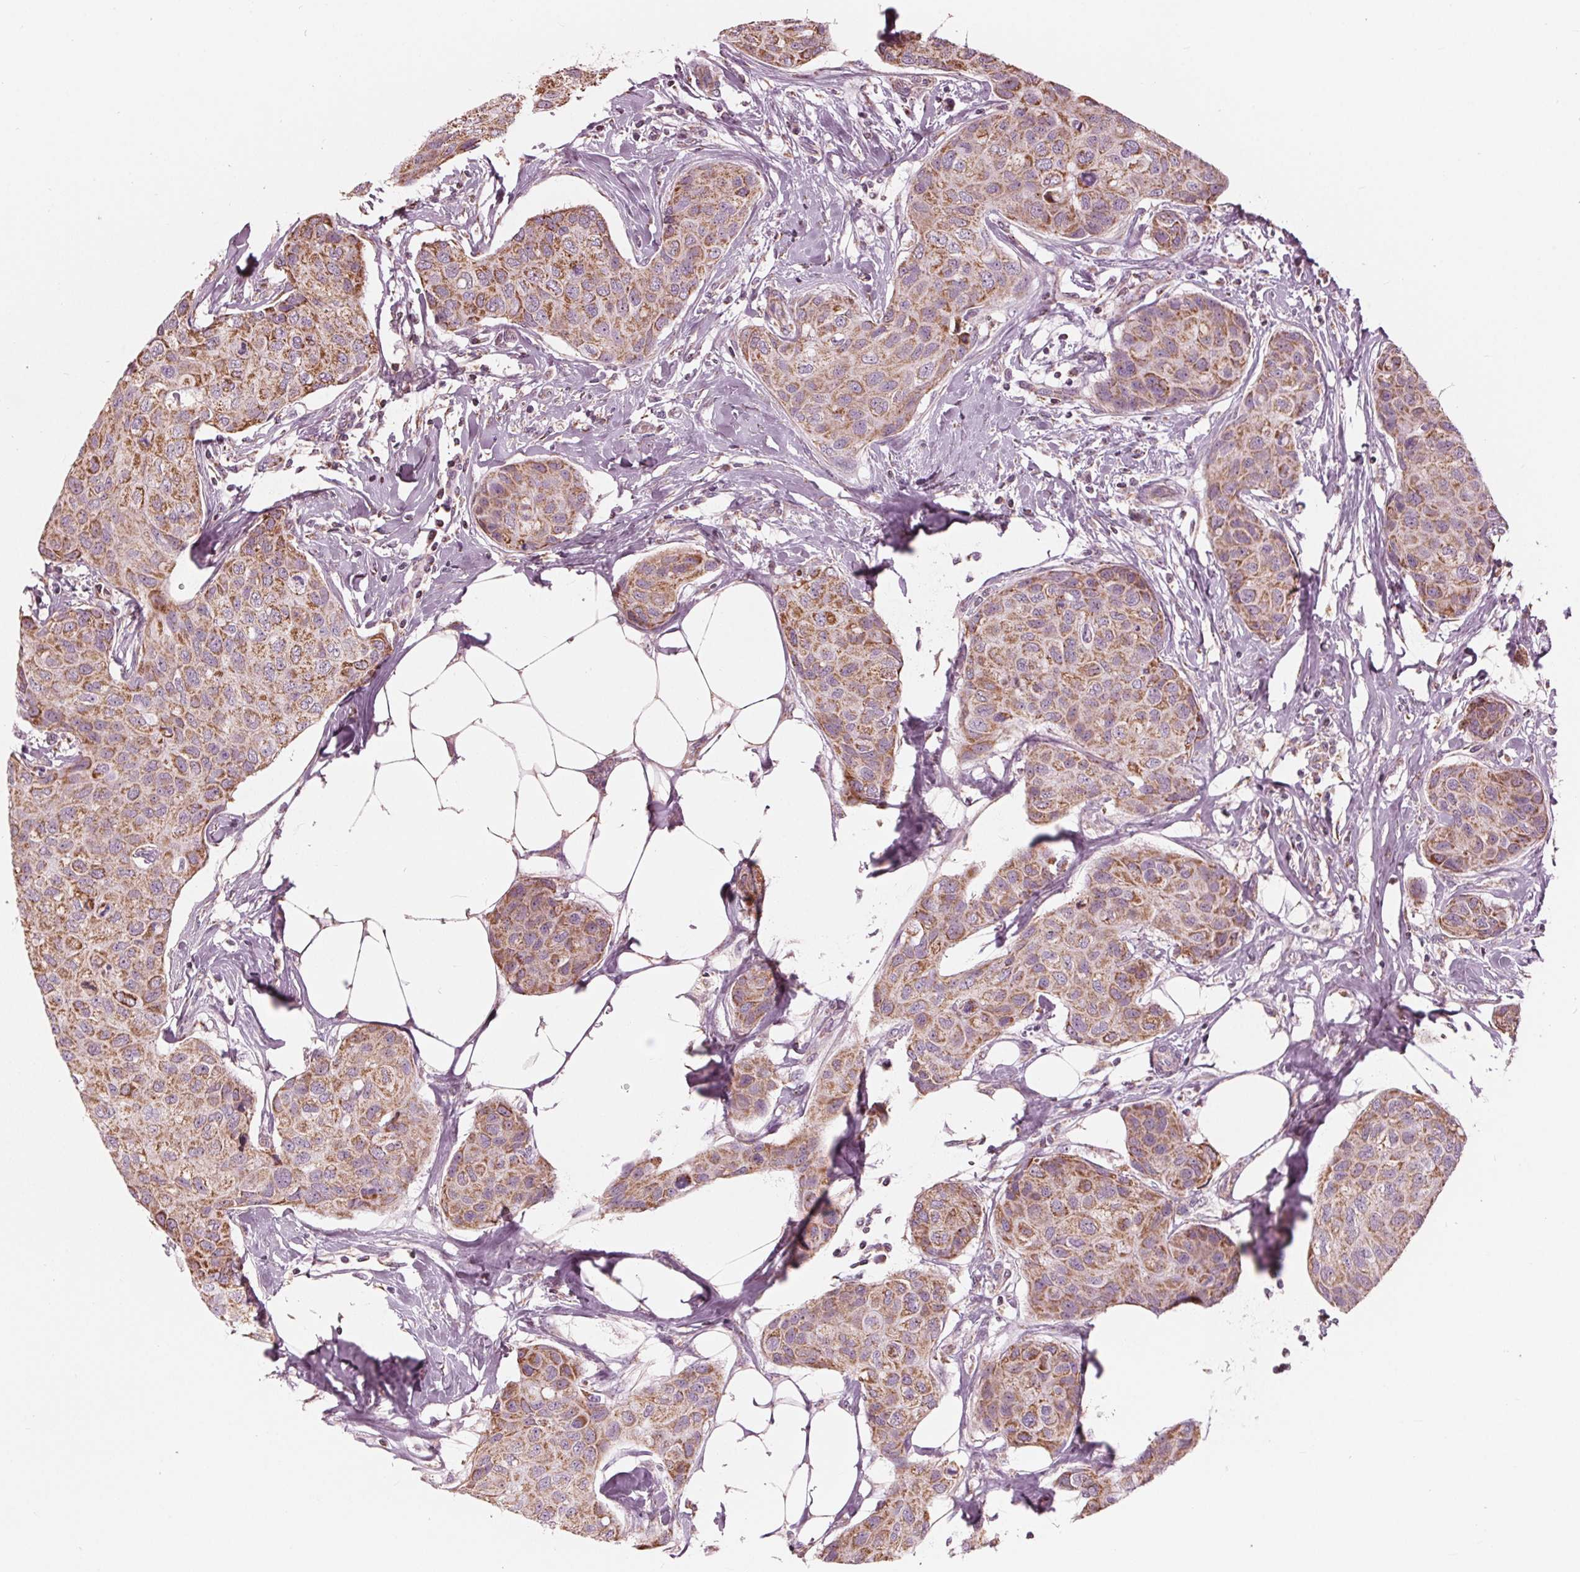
{"staining": {"intensity": "moderate", "quantity": ">75%", "location": "cytoplasmic/membranous"}, "tissue": "breast cancer", "cell_type": "Tumor cells", "image_type": "cancer", "snomed": [{"axis": "morphology", "description": "Duct carcinoma"}, {"axis": "topography", "description": "Breast"}], "caption": "Breast invasive ductal carcinoma stained with a brown dye displays moderate cytoplasmic/membranous positive positivity in about >75% of tumor cells.", "gene": "DCAF4L2", "patient": {"sex": "female", "age": 80}}